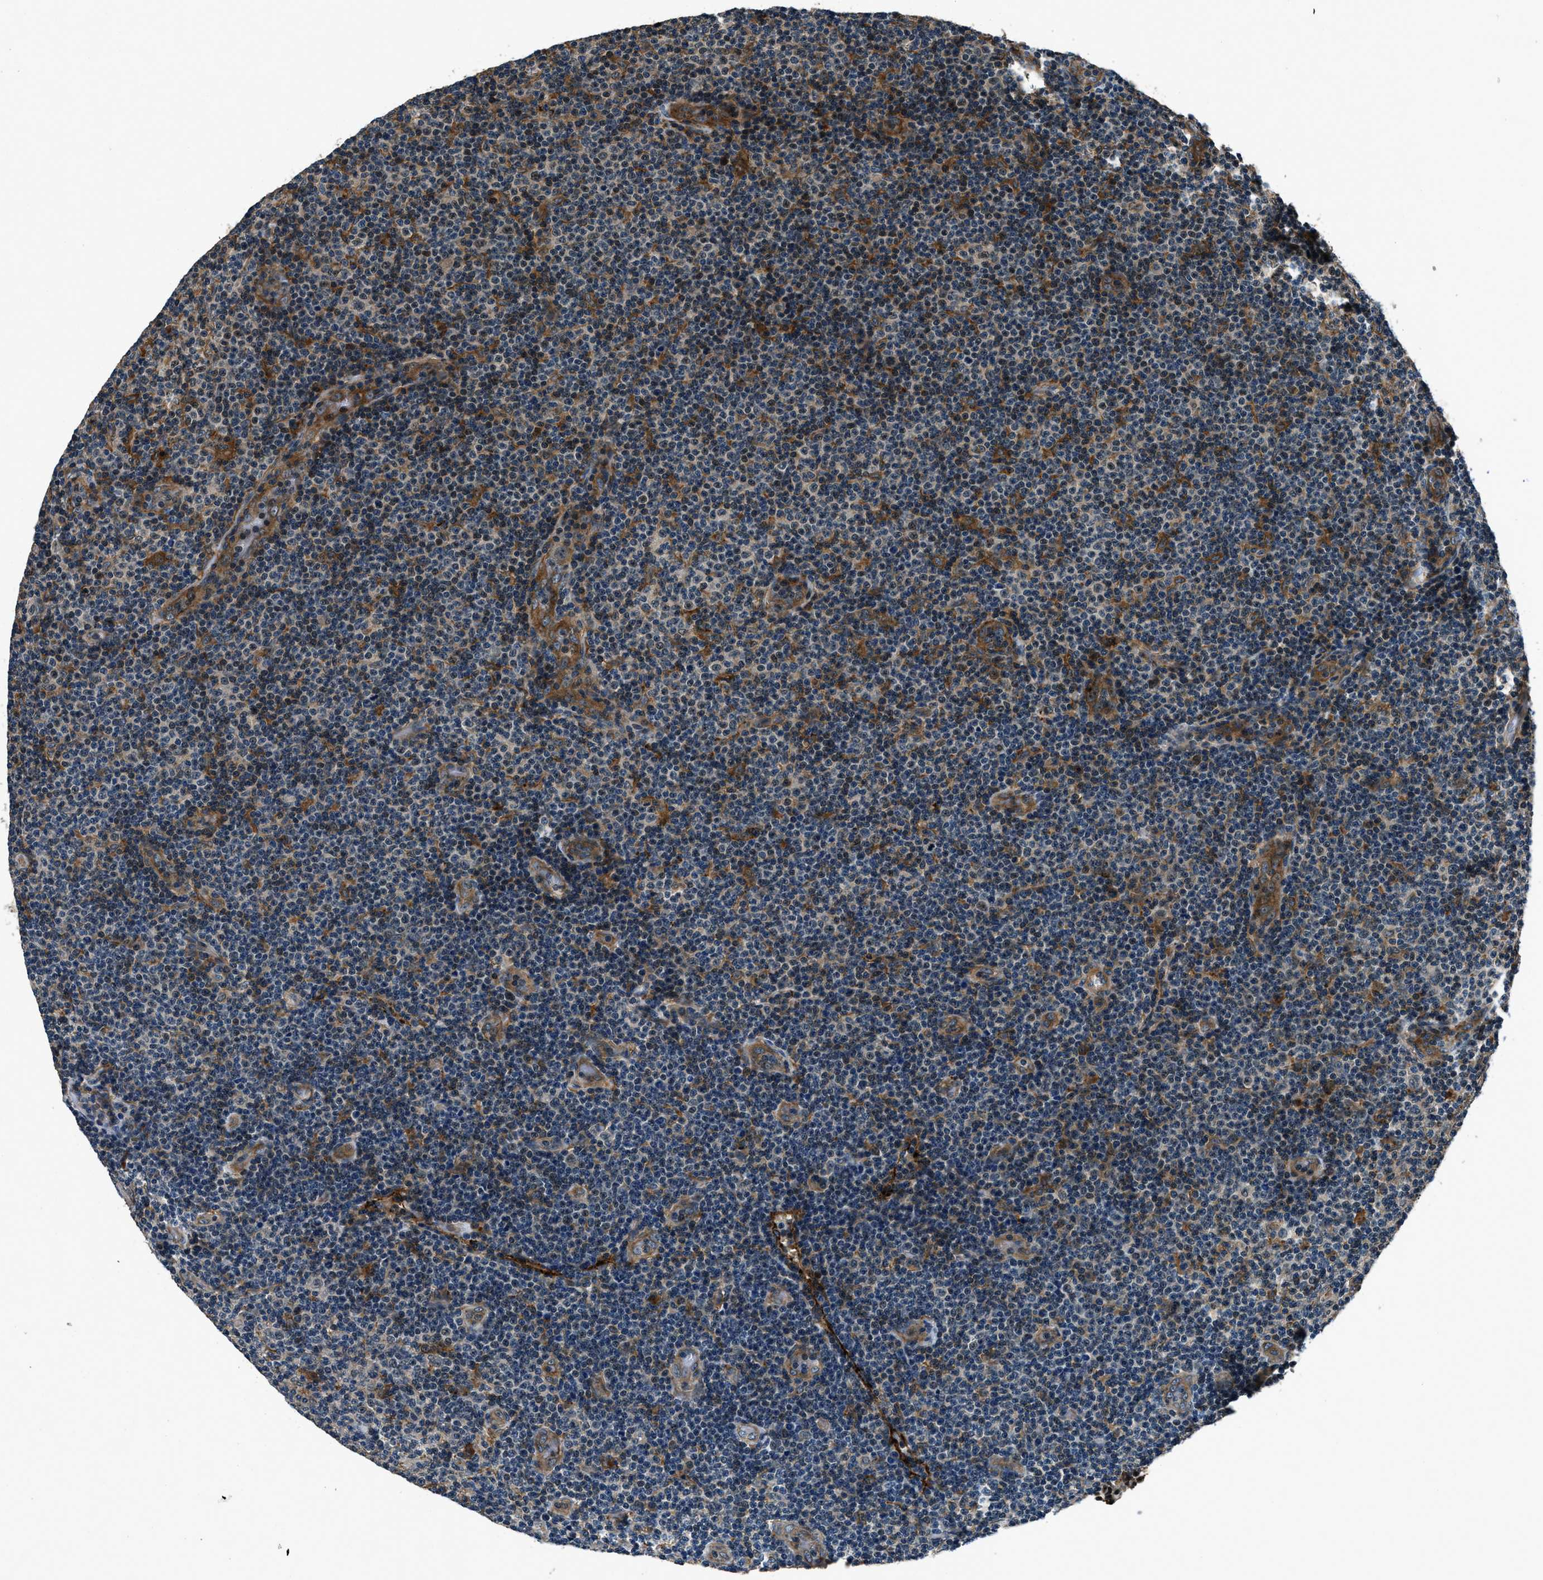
{"staining": {"intensity": "strong", "quantity": "<25%", "location": "cytoplasmic/membranous"}, "tissue": "lymphoma", "cell_type": "Tumor cells", "image_type": "cancer", "snomed": [{"axis": "morphology", "description": "Malignant lymphoma, non-Hodgkin's type, Low grade"}, {"axis": "topography", "description": "Lymph node"}], "caption": "This image reveals immunohistochemistry (IHC) staining of human lymphoma, with medium strong cytoplasmic/membranous staining in about <25% of tumor cells.", "gene": "ARHGEF11", "patient": {"sex": "male", "age": 83}}